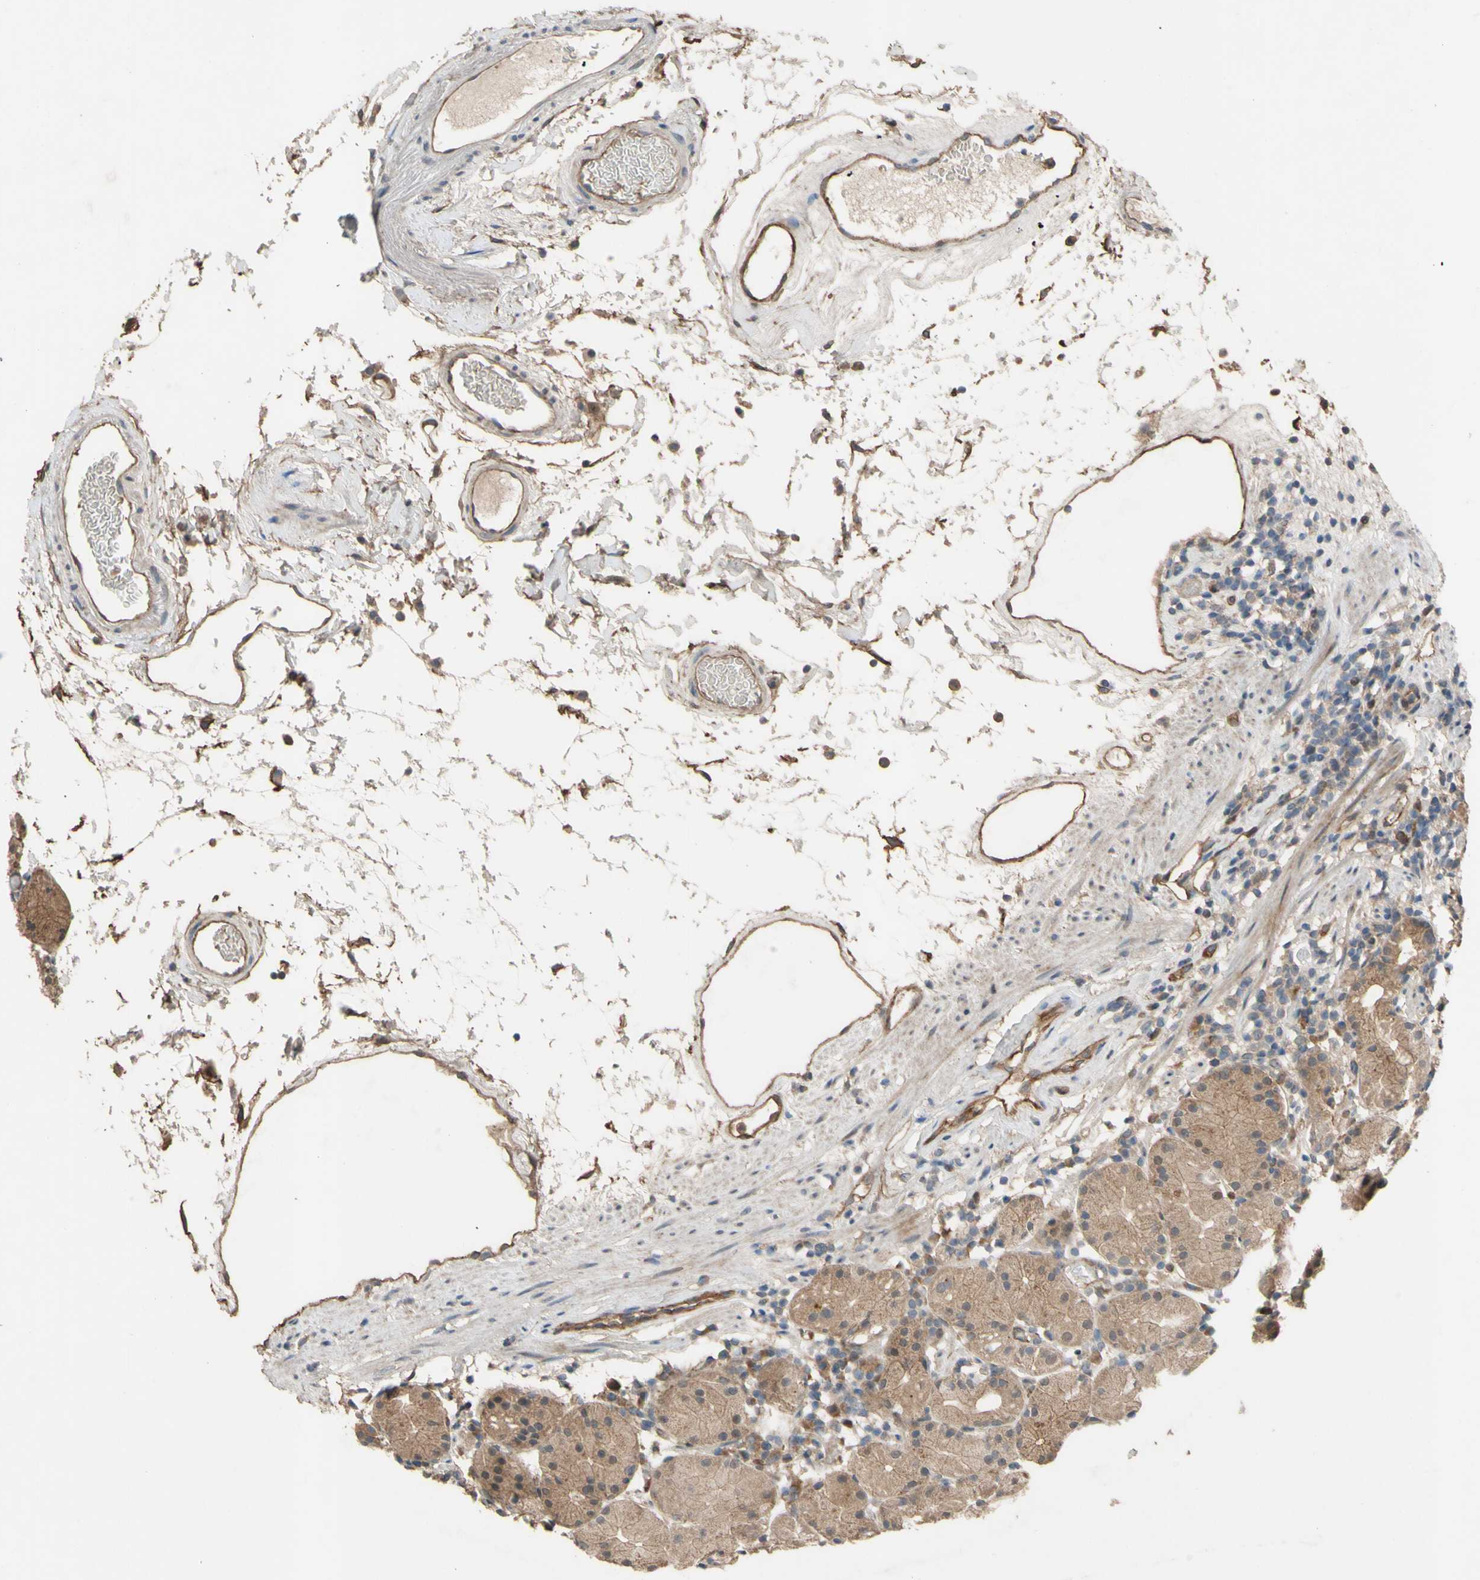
{"staining": {"intensity": "moderate", "quantity": ">75%", "location": "cytoplasmic/membranous"}, "tissue": "stomach", "cell_type": "Glandular cells", "image_type": "normal", "snomed": [{"axis": "morphology", "description": "Normal tissue, NOS"}, {"axis": "topography", "description": "Stomach"}, {"axis": "topography", "description": "Stomach, lower"}], "caption": "This micrograph displays immunohistochemistry (IHC) staining of benign human stomach, with medium moderate cytoplasmic/membranous positivity in about >75% of glandular cells.", "gene": "SHROOM4", "patient": {"sex": "female", "age": 75}}